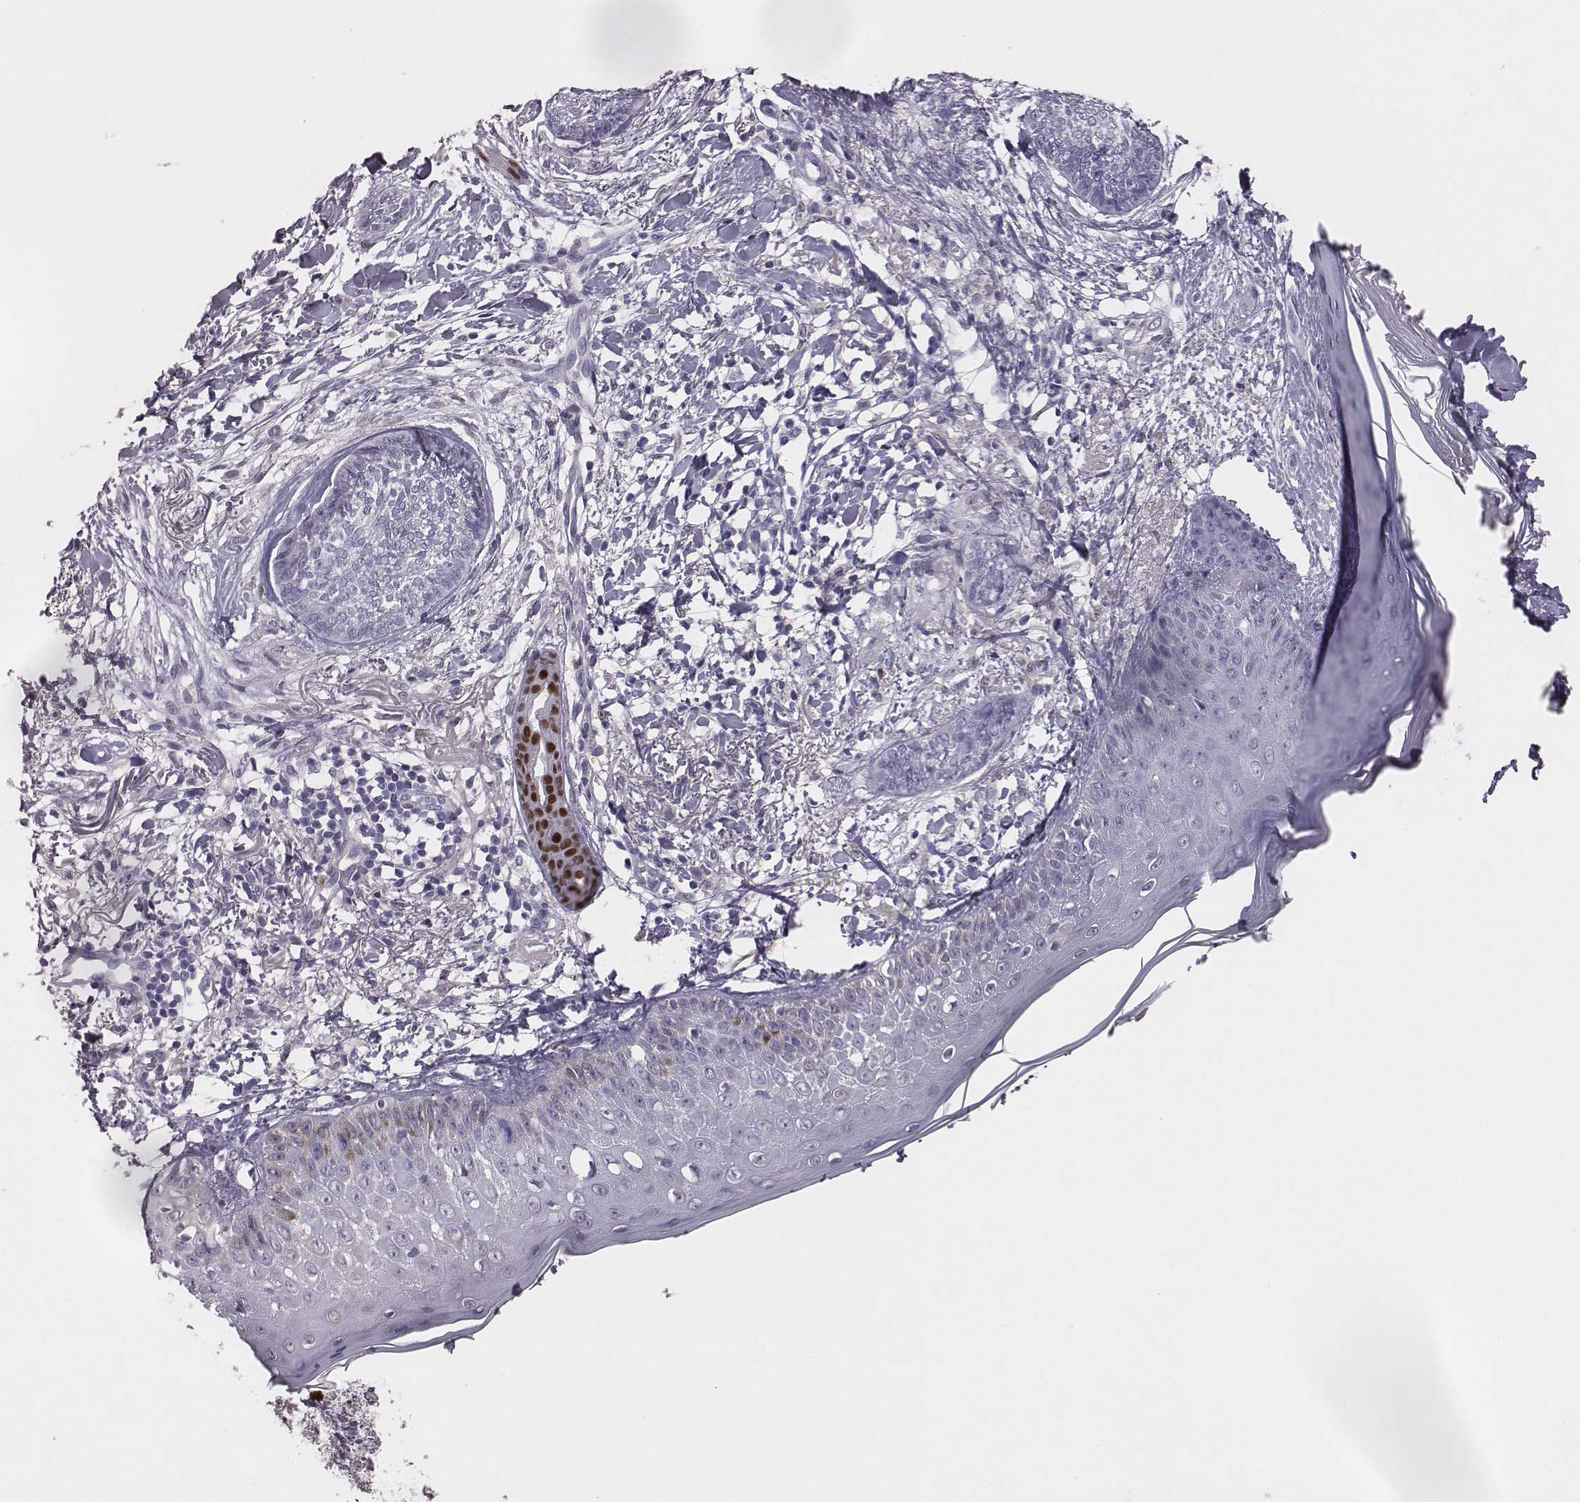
{"staining": {"intensity": "negative", "quantity": "none", "location": "none"}, "tissue": "skin cancer", "cell_type": "Tumor cells", "image_type": "cancer", "snomed": [{"axis": "morphology", "description": "Normal tissue, NOS"}, {"axis": "morphology", "description": "Basal cell carcinoma"}, {"axis": "topography", "description": "Skin"}], "caption": "A micrograph of human basal cell carcinoma (skin) is negative for staining in tumor cells.", "gene": "EN1", "patient": {"sex": "male", "age": 84}}